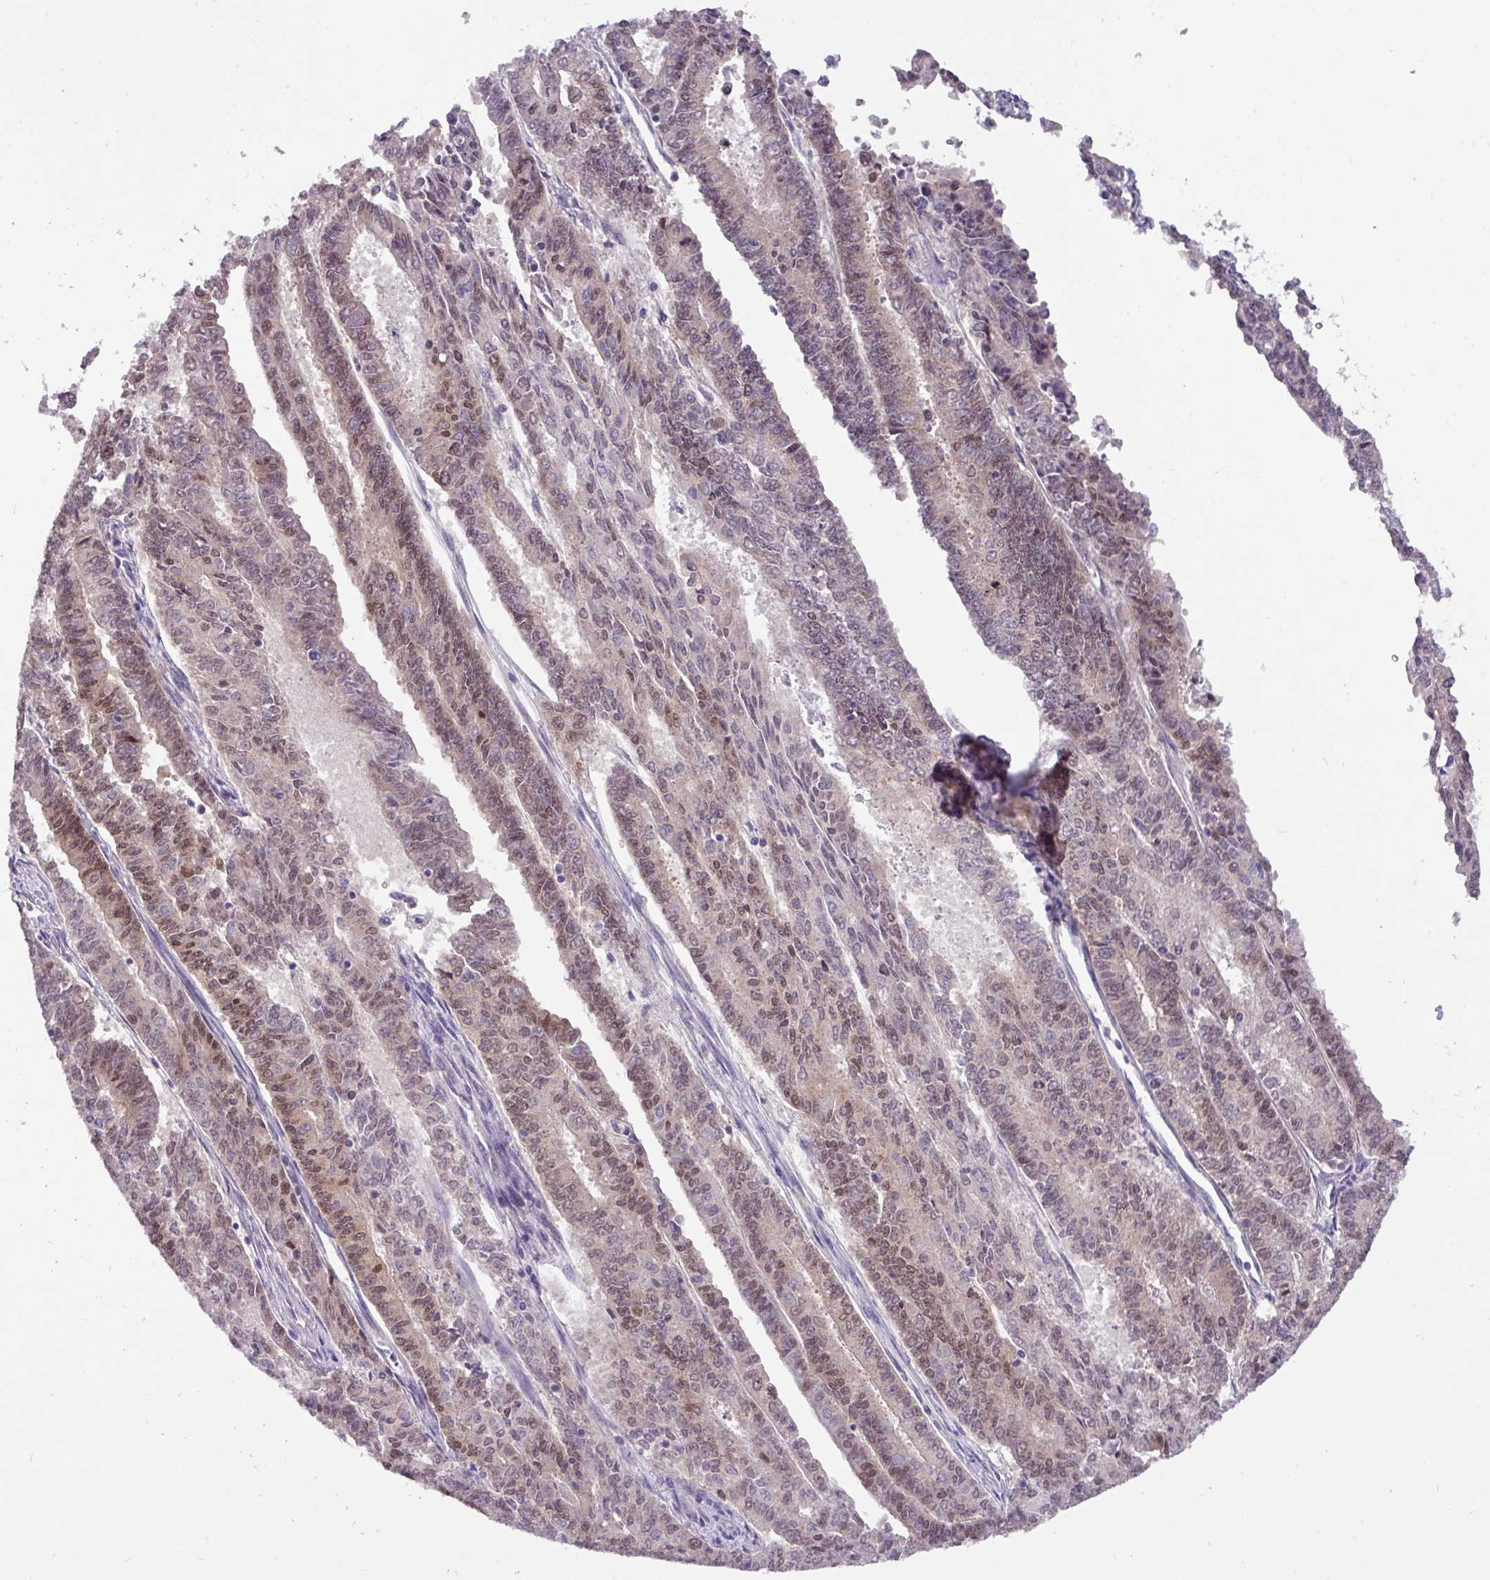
{"staining": {"intensity": "moderate", "quantity": ">75%", "location": "nuclear"}, "tissue": "endometrial cancer", "cell_type": "Tumor cells", "image_type": "cancer", "snomed": [{"axis": "morphology", "description": "Adenocarcinoma, NOS"}, {"axis": "topography", "description": "Endometrium"}], "caption": "A micrograph showing moderate nuclear positivity in approximately >75% of tumor cells in endometrial adenocarcinoma, as visualized by brown immunohistochemical staining.", "gene": "PAX8", "patient": {"sex": "female", "age": 59}}